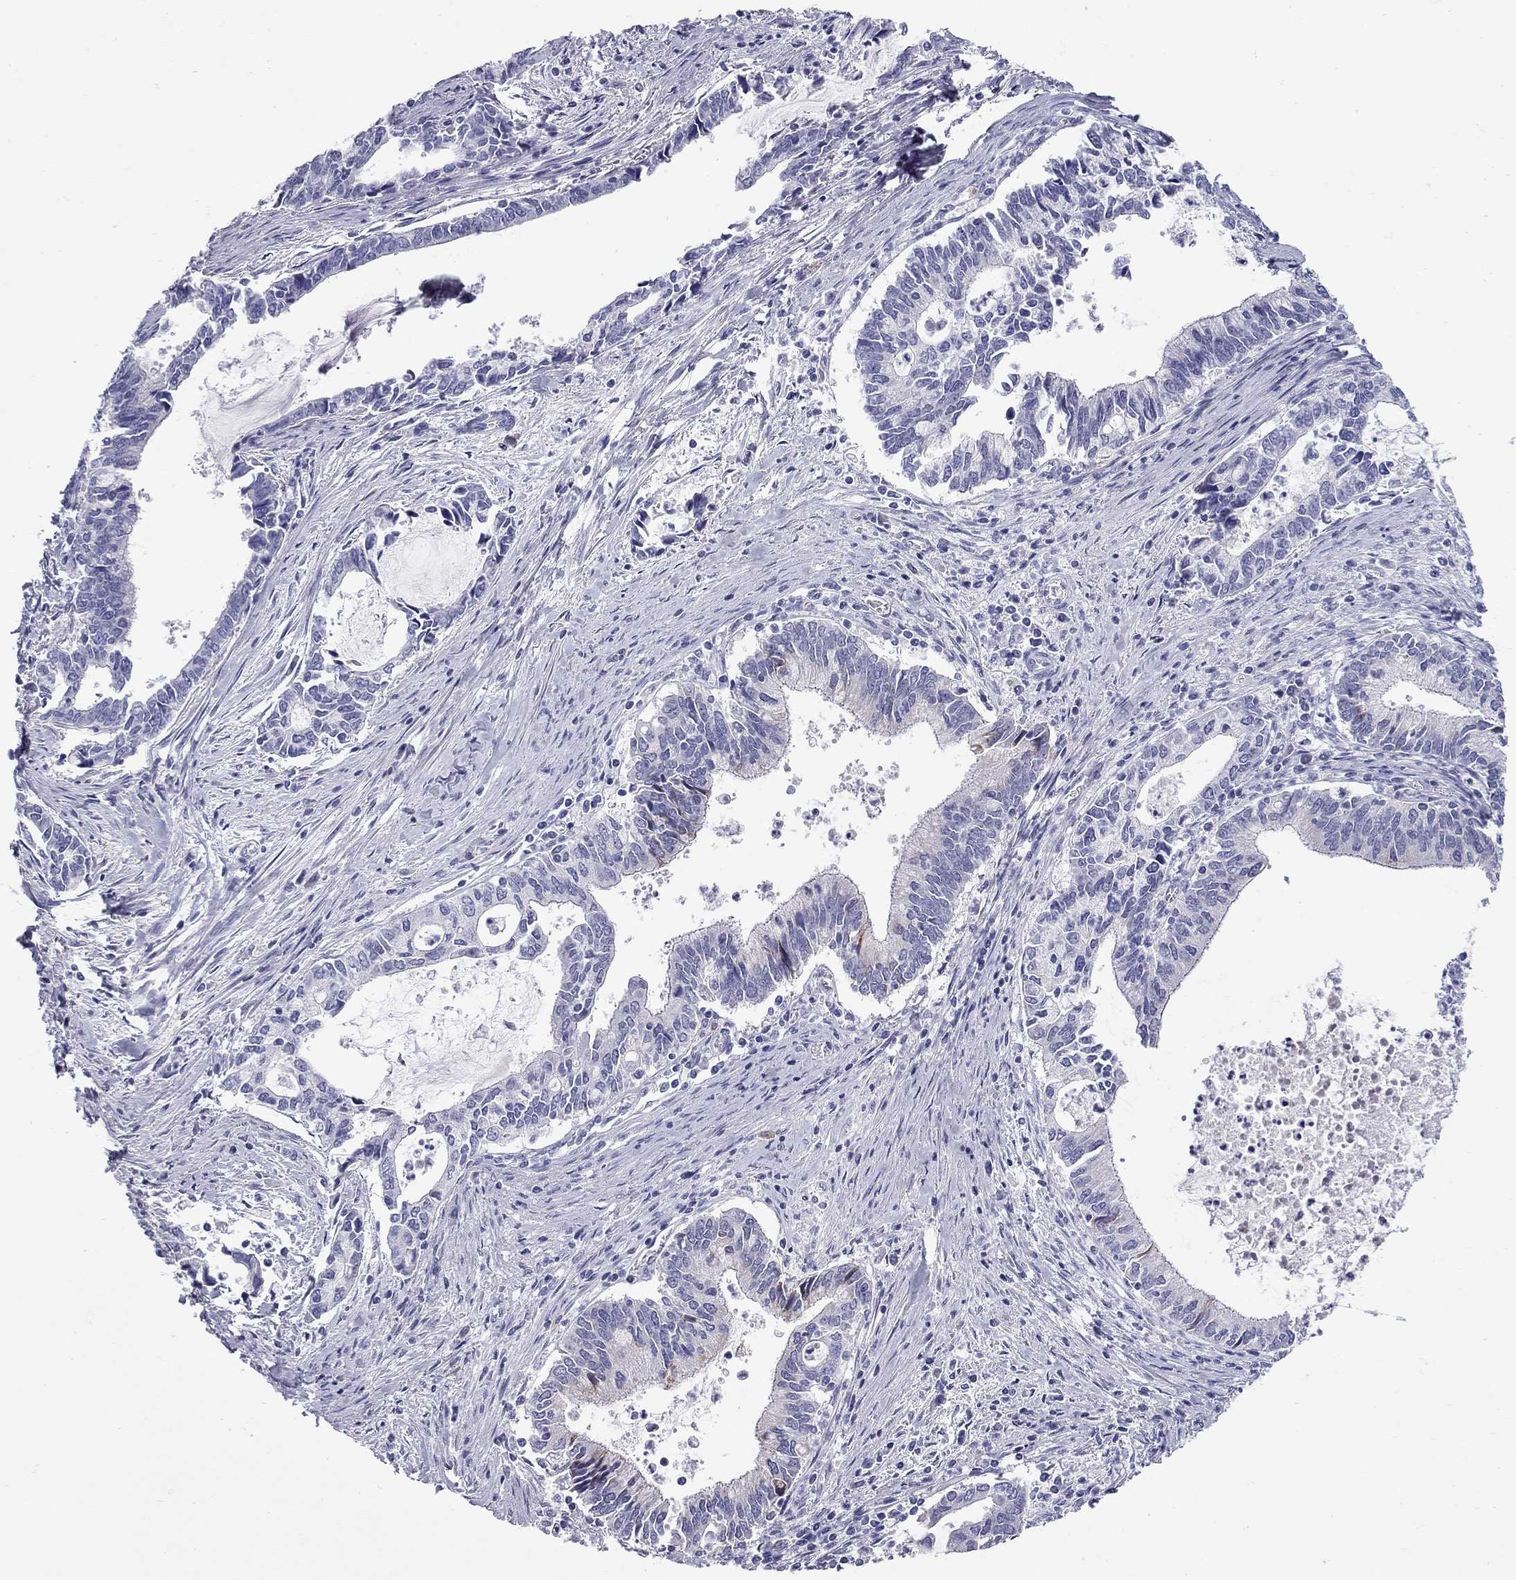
{"staining": {"intensity": "negative", "quantity": "none", "location": "none"}, "tissue": "cervical cancer", "cell_type": "Tumor cells", "image_type": "cancer", "snomed": [{"axis": "morphology", "description": "Adenocarcinoma, NOS"}, {"axis": "topography", "description": "Cervix"}], "caption": "Tumor cells are negative for protein expression in human adenocarcinoma (cervical).", "gene": "C8orf88", "patient": {"sex": "female", "age": 42}}